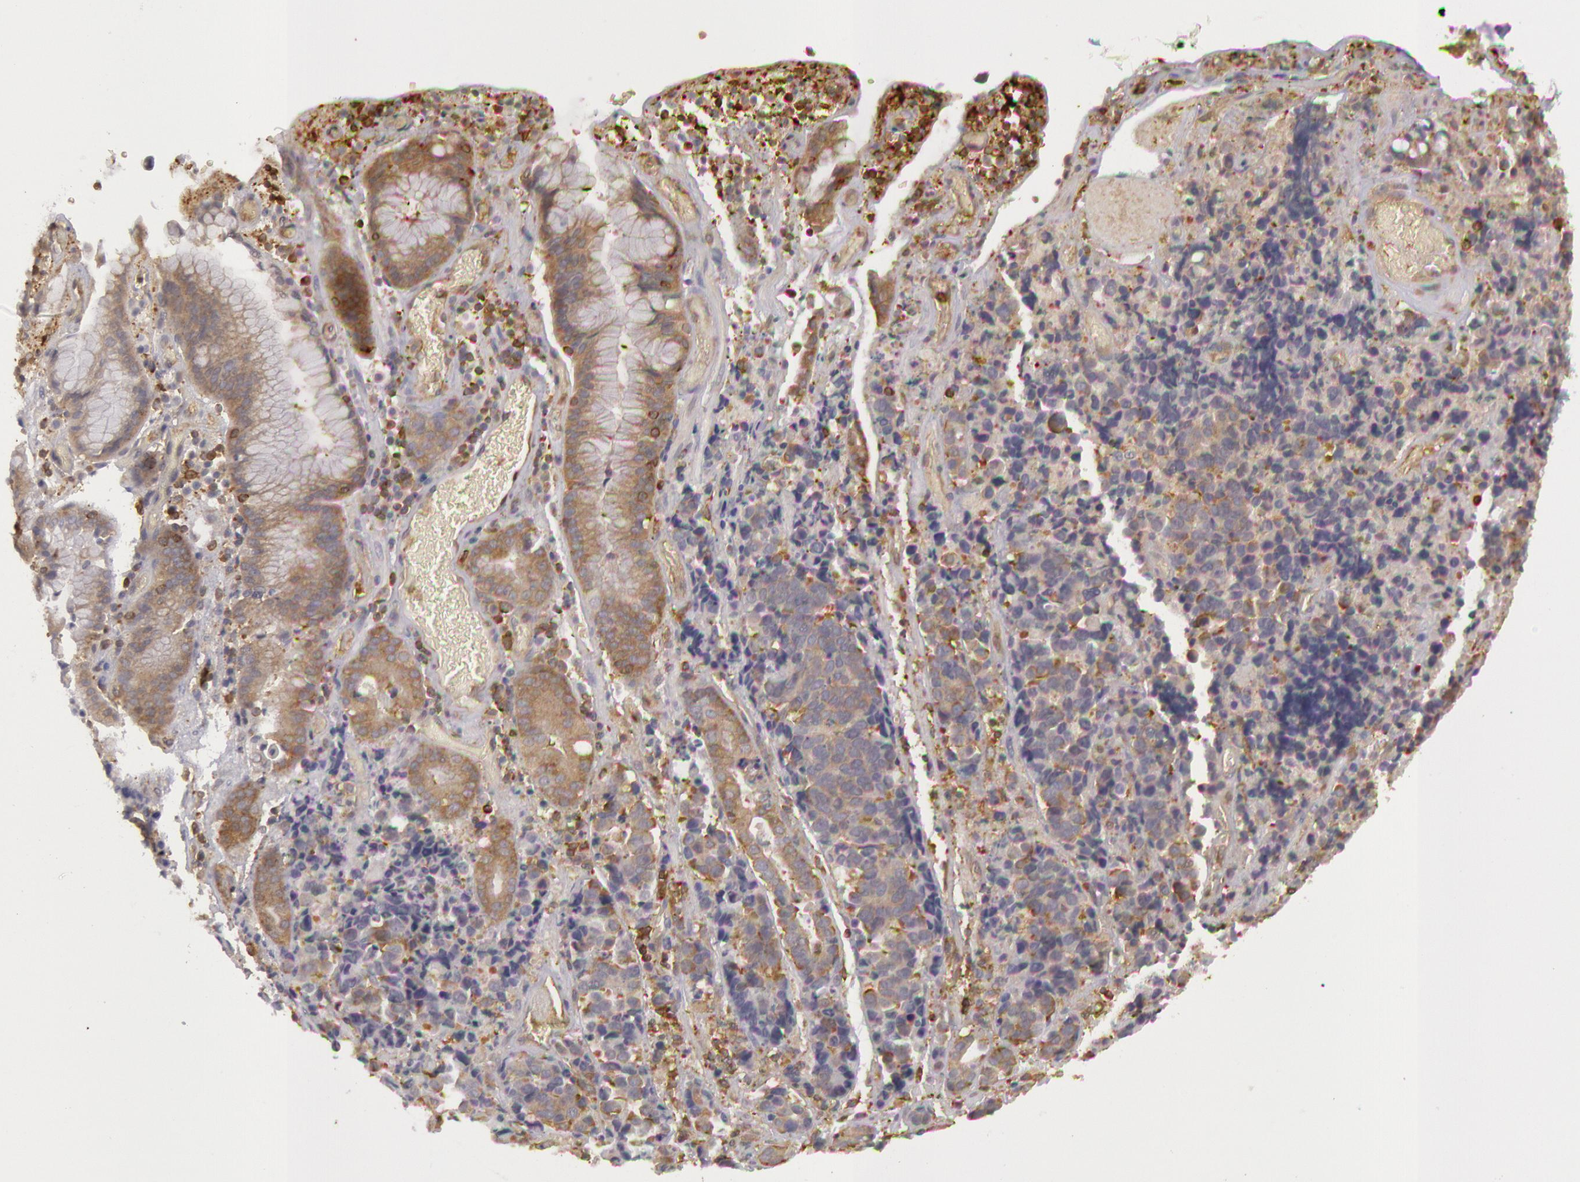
{"staining": {"intensity": "weak", "quantity": "25%-75%", "location": "cytoplasmic/membranous"}, "tissue": "stomach cancer", "cell_type": "Tumor cells", "image_type": "cancer", "snomed": [{"axis": "morphology", "description": "Adenocarcinoma, NOS"}, {"axis": "topography", "description": "Stomach, upper"}], "caption": "Immunohistochemistry (DAB) staining of adenocarcinoma (stomach) reveals weak cytoplasmic/membranous protein positivity in approximately 25%-75% of tumor cells. The protein is shown in brown color, while the nuclei are stained blue.", "gene": "IKBKB", "patient": {"sex": "male", "age": 71}}